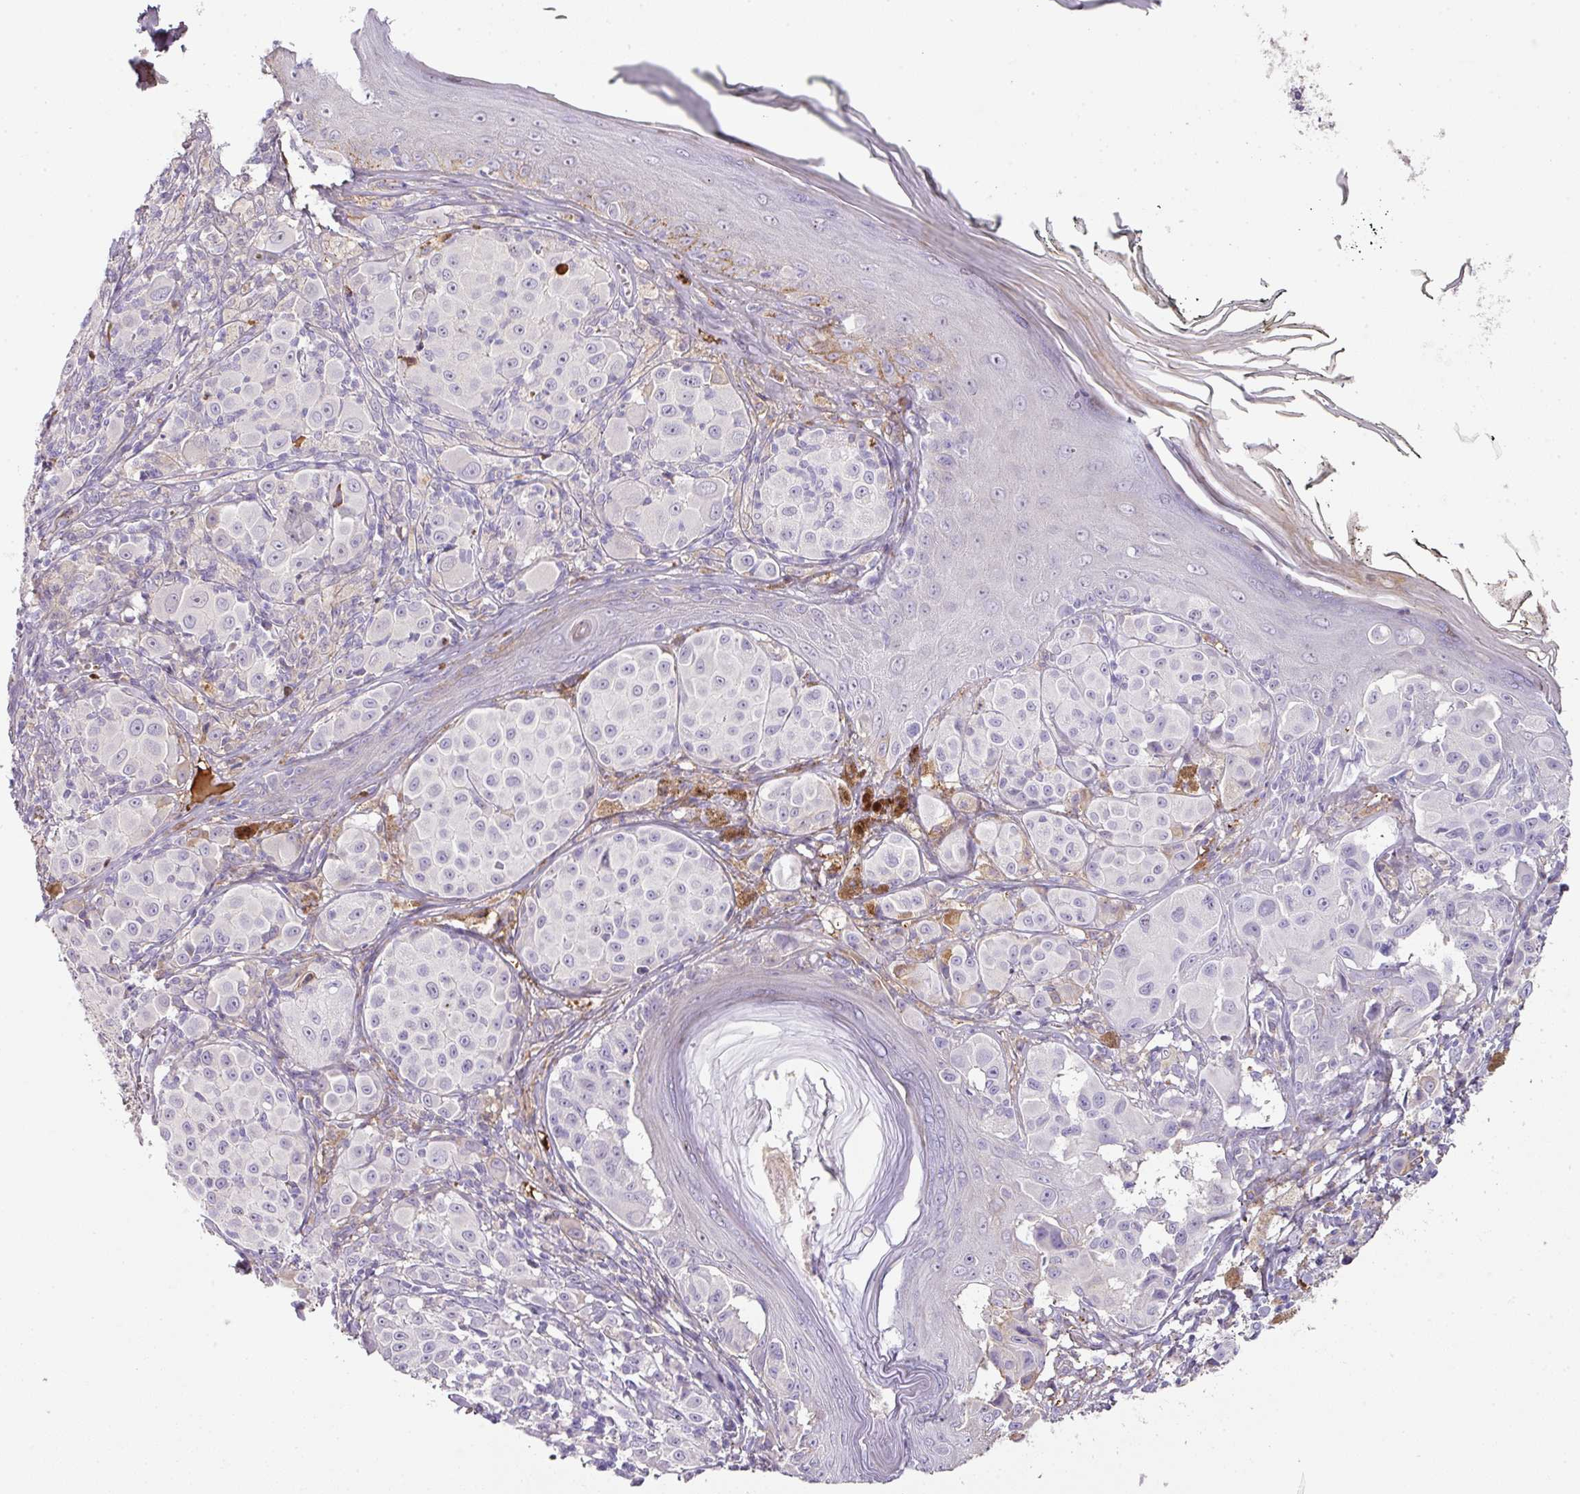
{"staining": {"intensity": "negative", "quantity": "none", "location": "none"}, "tissue": "melanoma", "cell_type": "Tumor cells", "image_type": "cancer", "snomed": [{"axis": "morphology", "description": "Malignant melanoma, NOS"}, {"axis": "topography", "description": "Skin"}], "caption": "Melanoma was stained to show a protein in brown. There is no significant positivity in tumor cells.", "gene": "CCZ1", "patient": {"sex": "female", "age": 43}}